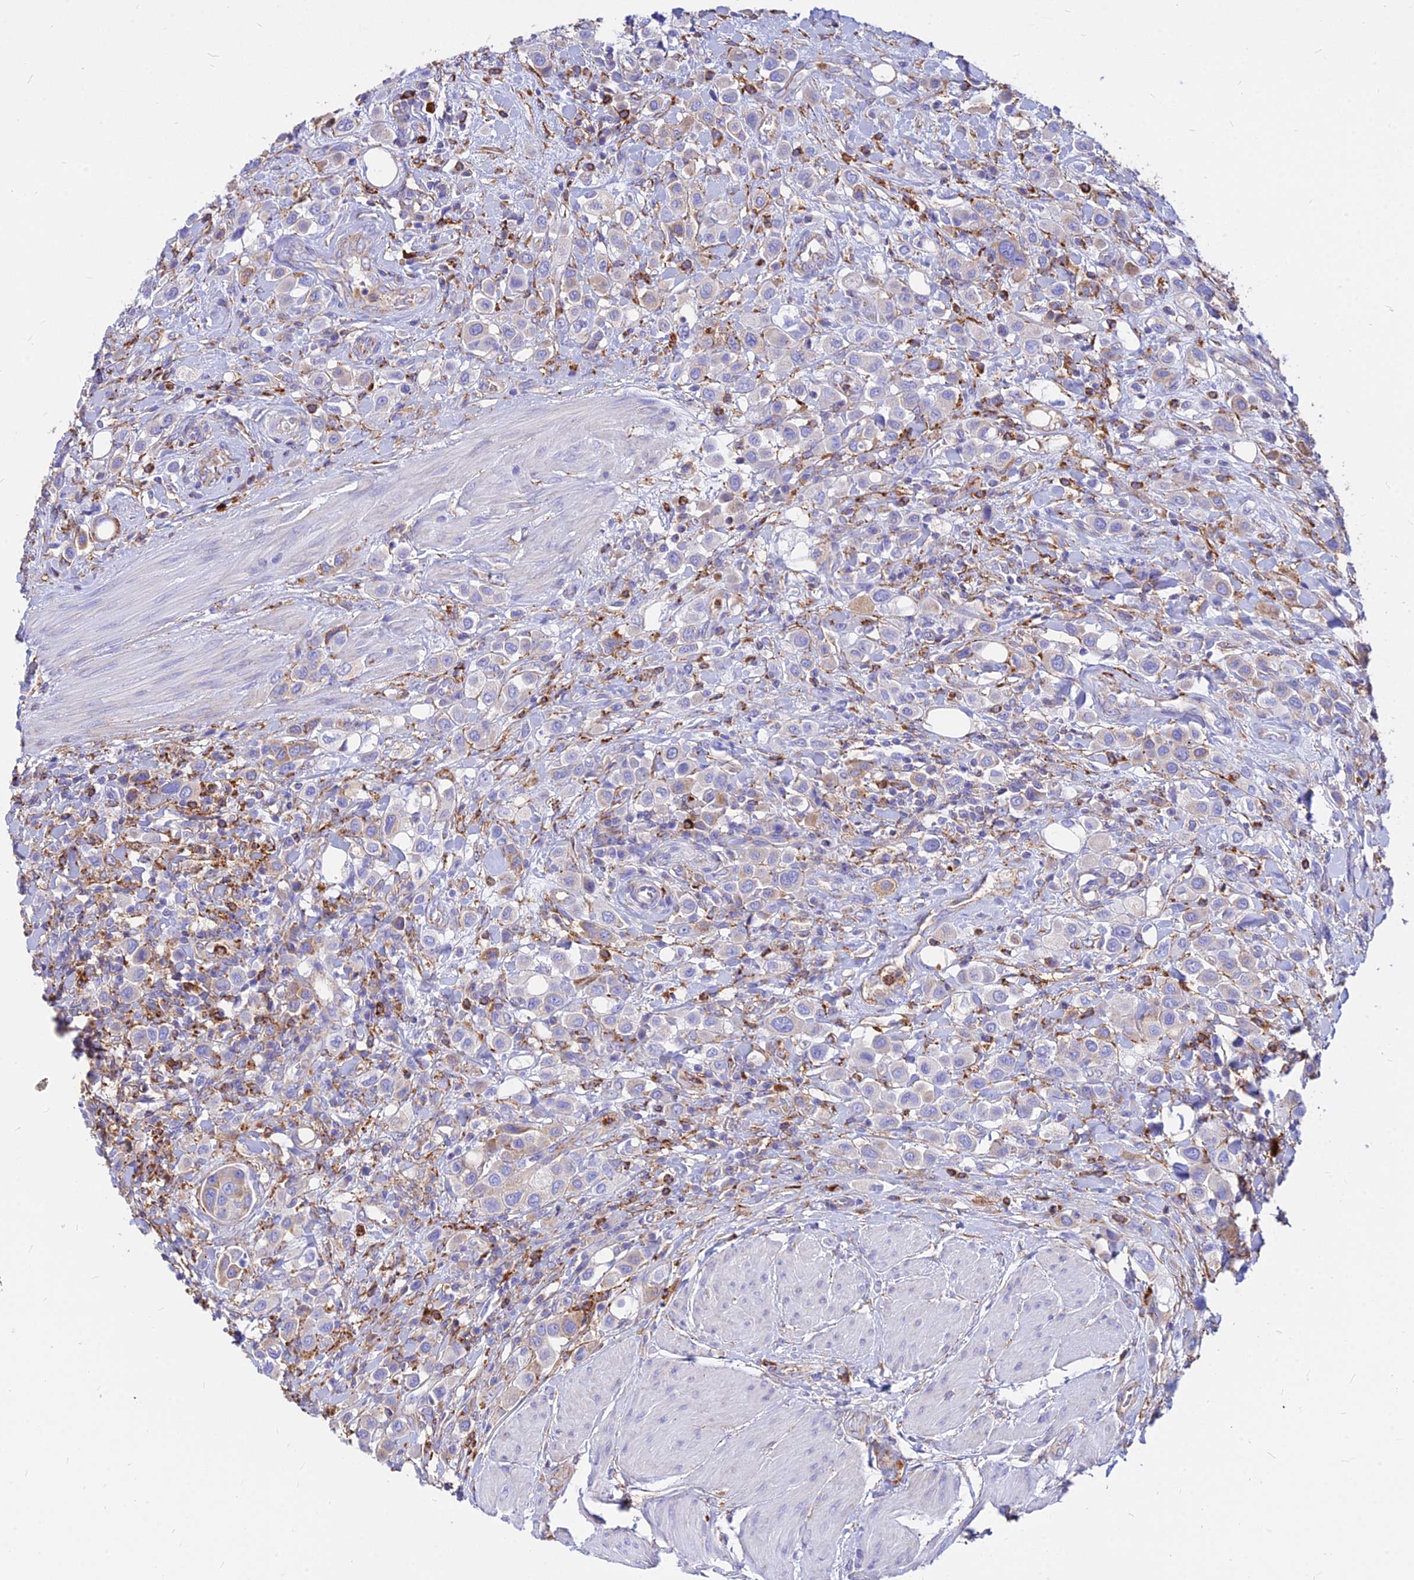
{"staining": {"intensity": "weak", "quantity": "25%-75%", "location": "cytoplasmic/membranous"}, "tissue": "urothelial cancer", "cell_type": "Tumor cells", "image_type": "cancer", "snomed": [{"axis": "morphology", "description": "Urothelial carcinoma, High grade"}, {"axis": "topography", "description": "Urinary bladder"}], "caption": "IHC histopathology image of neoplastic tissue: human urothelial cancer stained using immunohistochemistry shows low levels of weak protein expression localized specifically in the cytoplasmic/membranous of tumor cells, appearing as a cytoplasmic/membranous brown color.", "gene": "AGTRAP", "patient": {"sex": "male", "age": 50}}